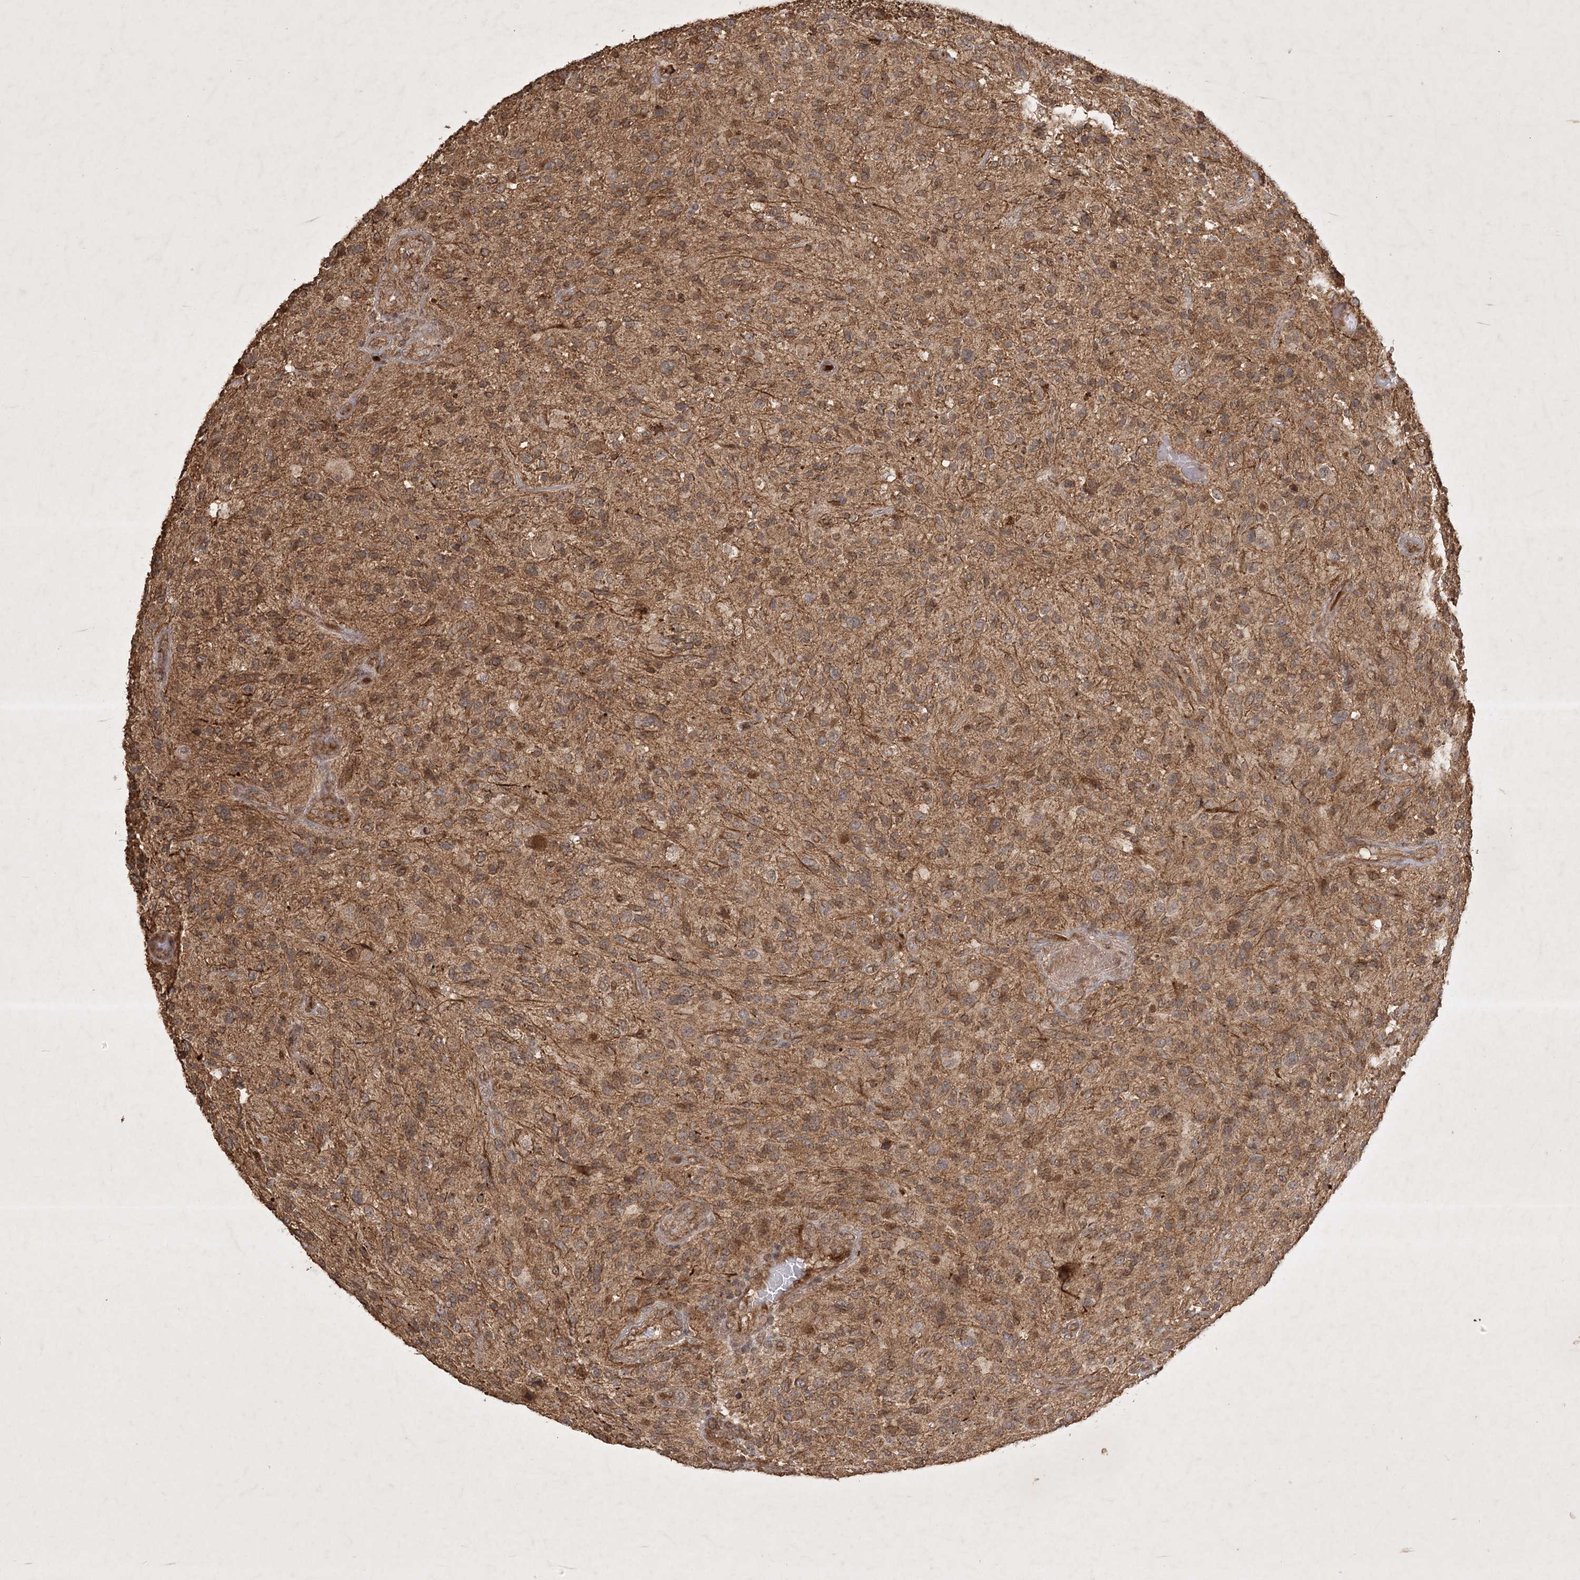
{"staining": {"intensity": "moderate", "quantity": ">75%", "location": "cytoplasmic/membranous"}, "tissue": "glioma", "cell_type": "Tumor cells", "image_type": "cancer", "snomed": [{"axis": "morphology", "description": "Glioma, malignant, High grade"}, {"axis": "topography", "description": "Brain"}], "caption": "The image reveals immunohistochemical staining of glioma. There is moderate cytoplasmic/membranous staining is present in approximately >75% of tumor cells.", "gene": "ARL13A", "patient": {"sex": "male", "age": 47}}